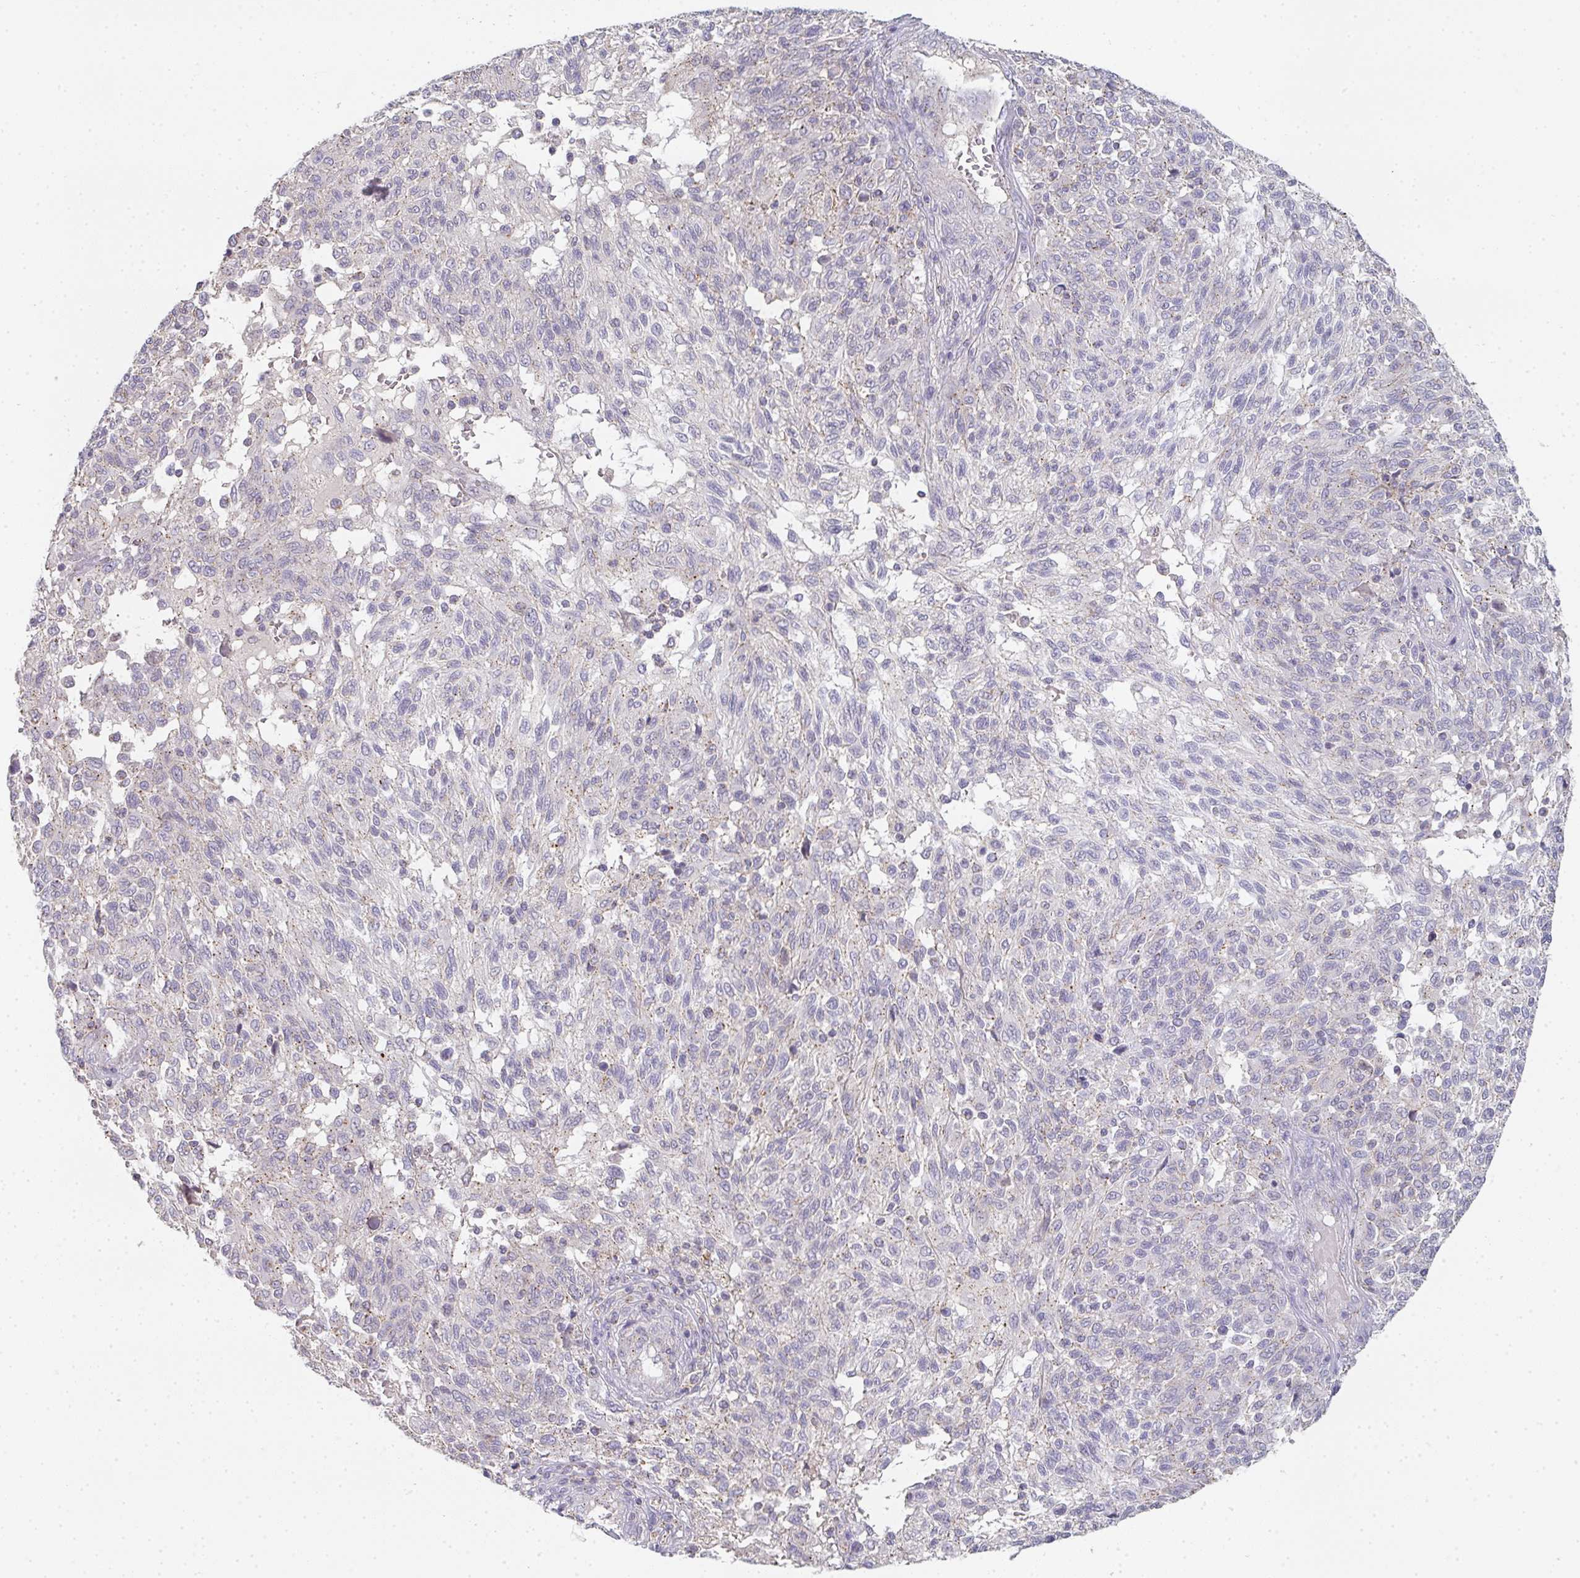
{"staining": {"intensity": "negative", "quantity": "none", "location": "none"}, "tissue": "melanoma", "cell_type": "Tumor cells", "image_type": "cancer", "snomed": [{"axis": "morphology", "description": "Malignant melanoma, NOS"}, {"axis": "topography", "description": "Skin"}], "caption": "Immunohistochemical staining of malignant melanoma reveals no significant expression in tumor cells.", "gene": "CHMP5", "patient": {"sex": "male", "age": 66}}